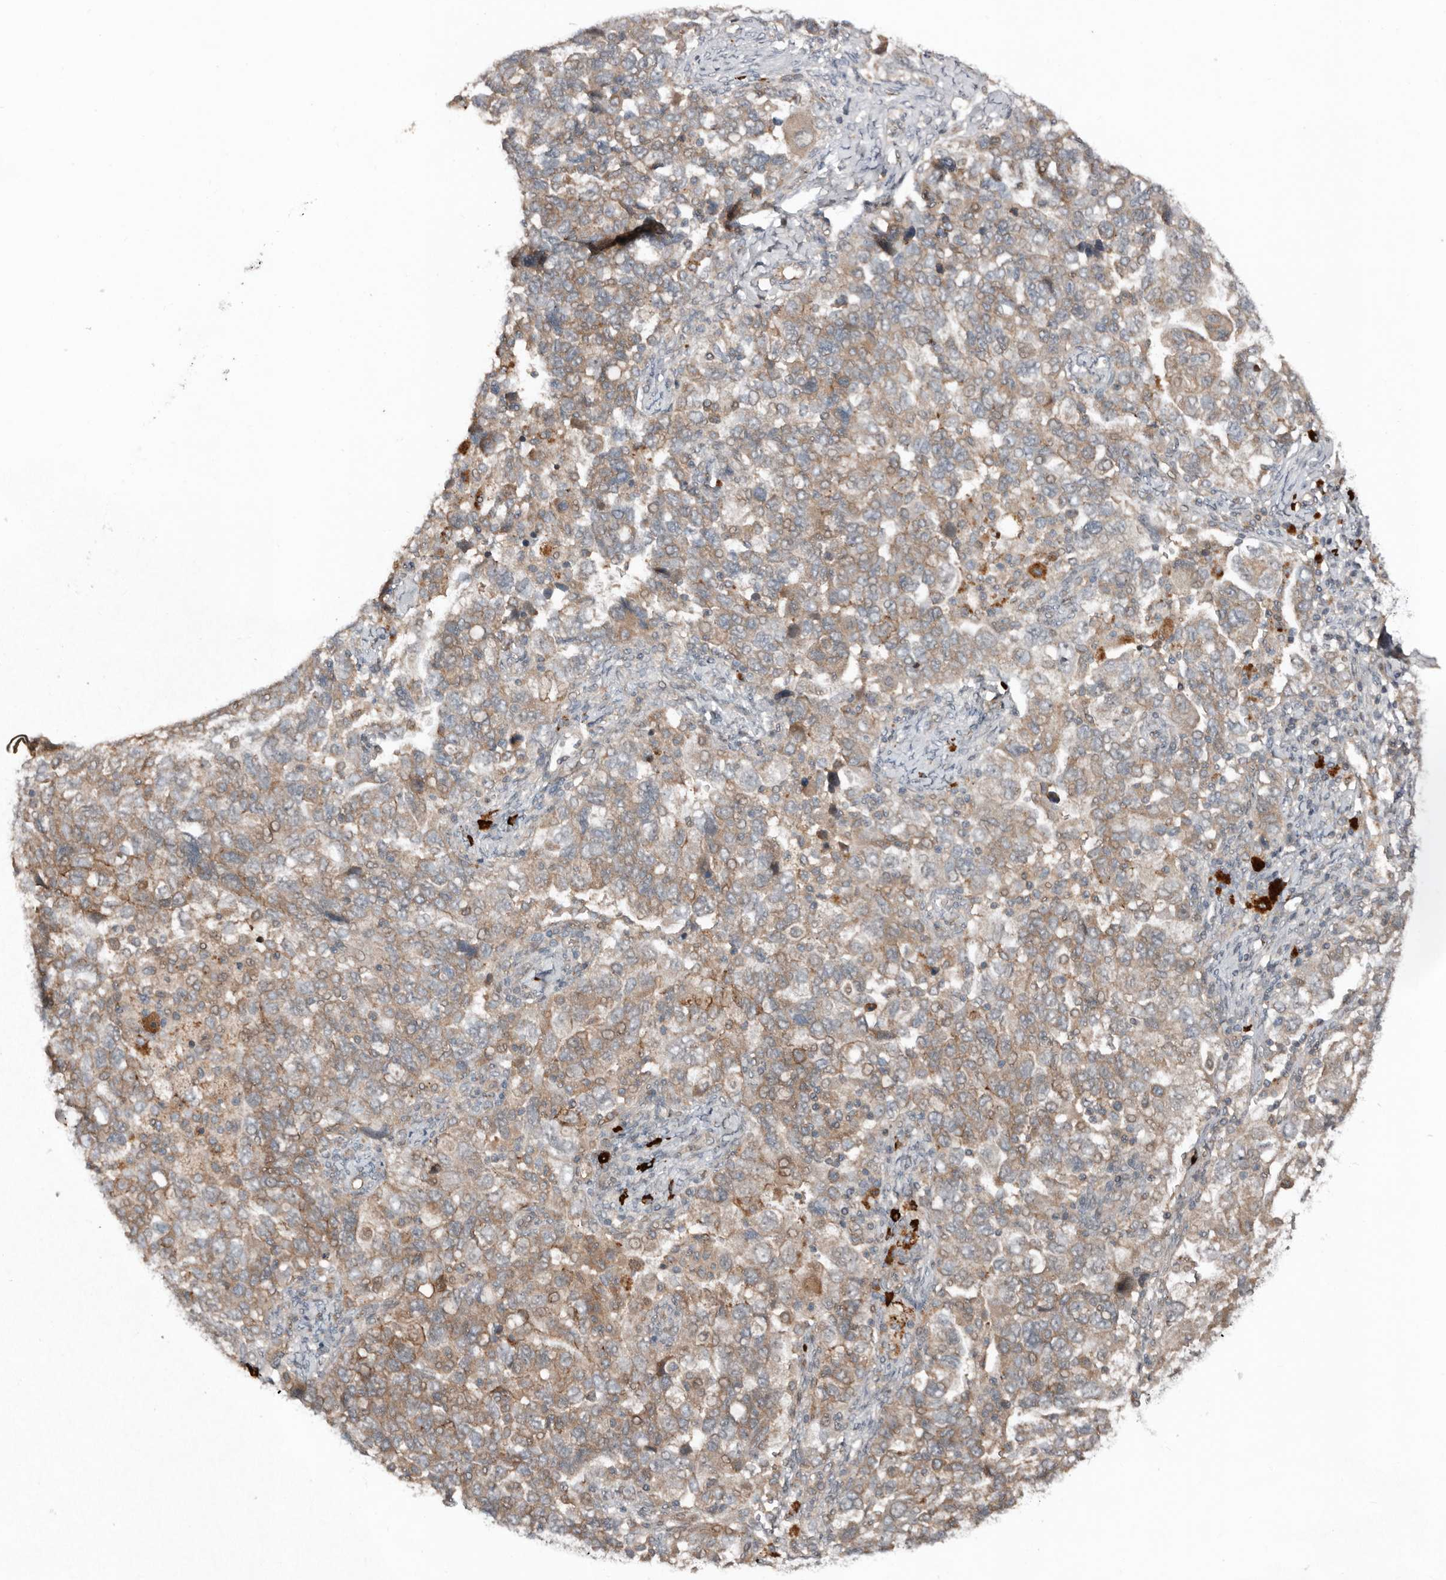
{"staining": {"intensity": "weak", "quantity": "25%-75%", "location": "cytoplasmic/membranous"}, "tissue": "ovarian cancer", "cell_type": "Tumor cells", "image_type": "cancer", "snomed": [{"axis": "morphology", "description": "Carcinoma, NOS"}, {"axis": "morphology", "description": "Cystadenocarcinoma, serous, NOS"}, {"axis": "topography", "description": "Ovary"}], "caption": "Immunohistochemistry (IHC) (DAB (3,3'-diaminobenzidine)) staining of human ovarian cancer (carcinoma) shows weak cytoplasmic/membranous protein expression in approximately 25%-75% of tumor cells.", "gene": "TEAD3", "patient": {"sex": "female", "age": 69}}